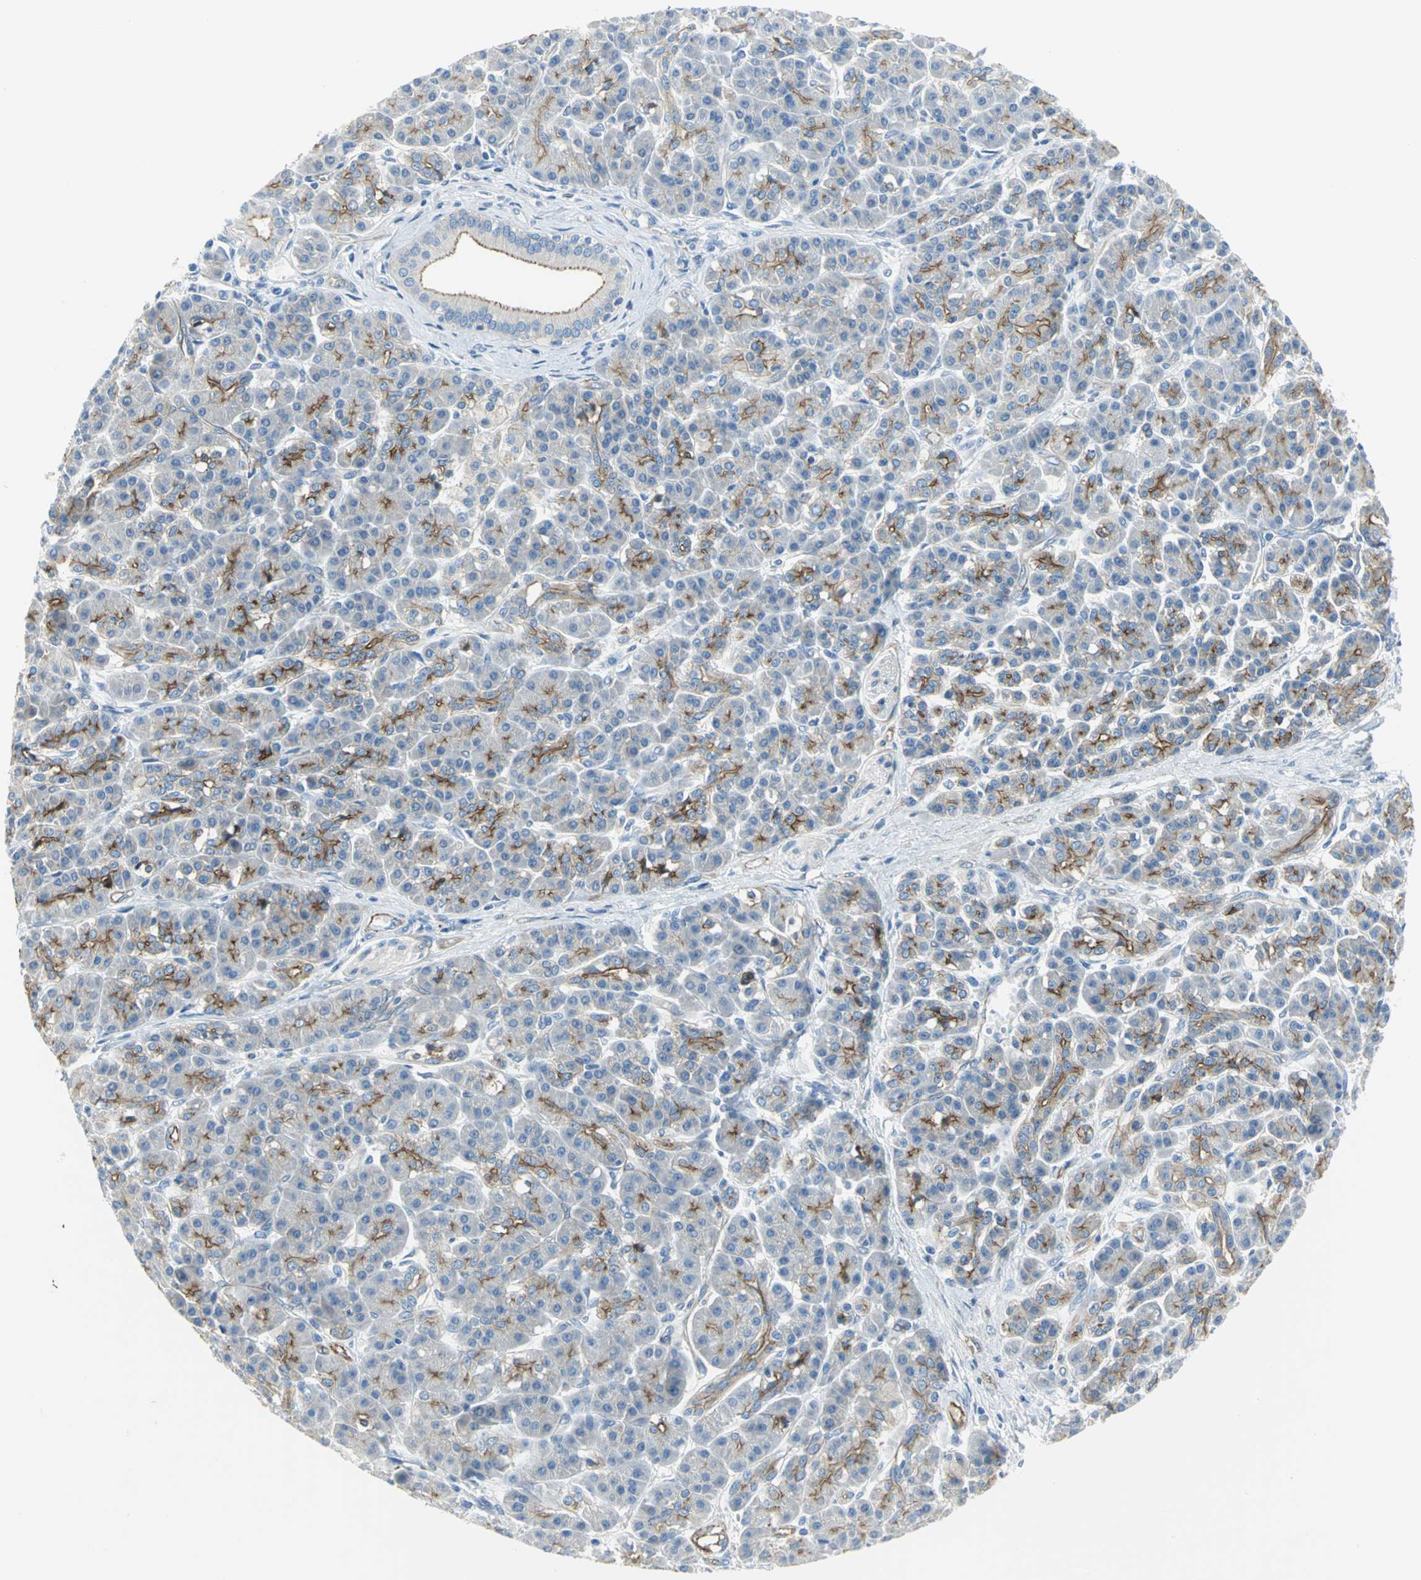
{"staining": {"intensity": "strong", "quantity": "25%-75%", "location": "cytoplasmic/membranous"}, "tissue": "pancreatic cancer", "cell_type": "Tumor cells", "image_type": "cancer", "snomed": [{"axis": "morphology", "description": "Adenocarcinoma, NOS"}, {"axis": "topography", "description": "Pancreas"}], "caption": "About 25%-75% of tumor cells in pancreatic cancer exhibit strong cytoplasmic/membranous protein expression as visualized by brown immunohistochemical staining.", "gene": "FLNB", "patient": {"sex": "male", "age": 59}}